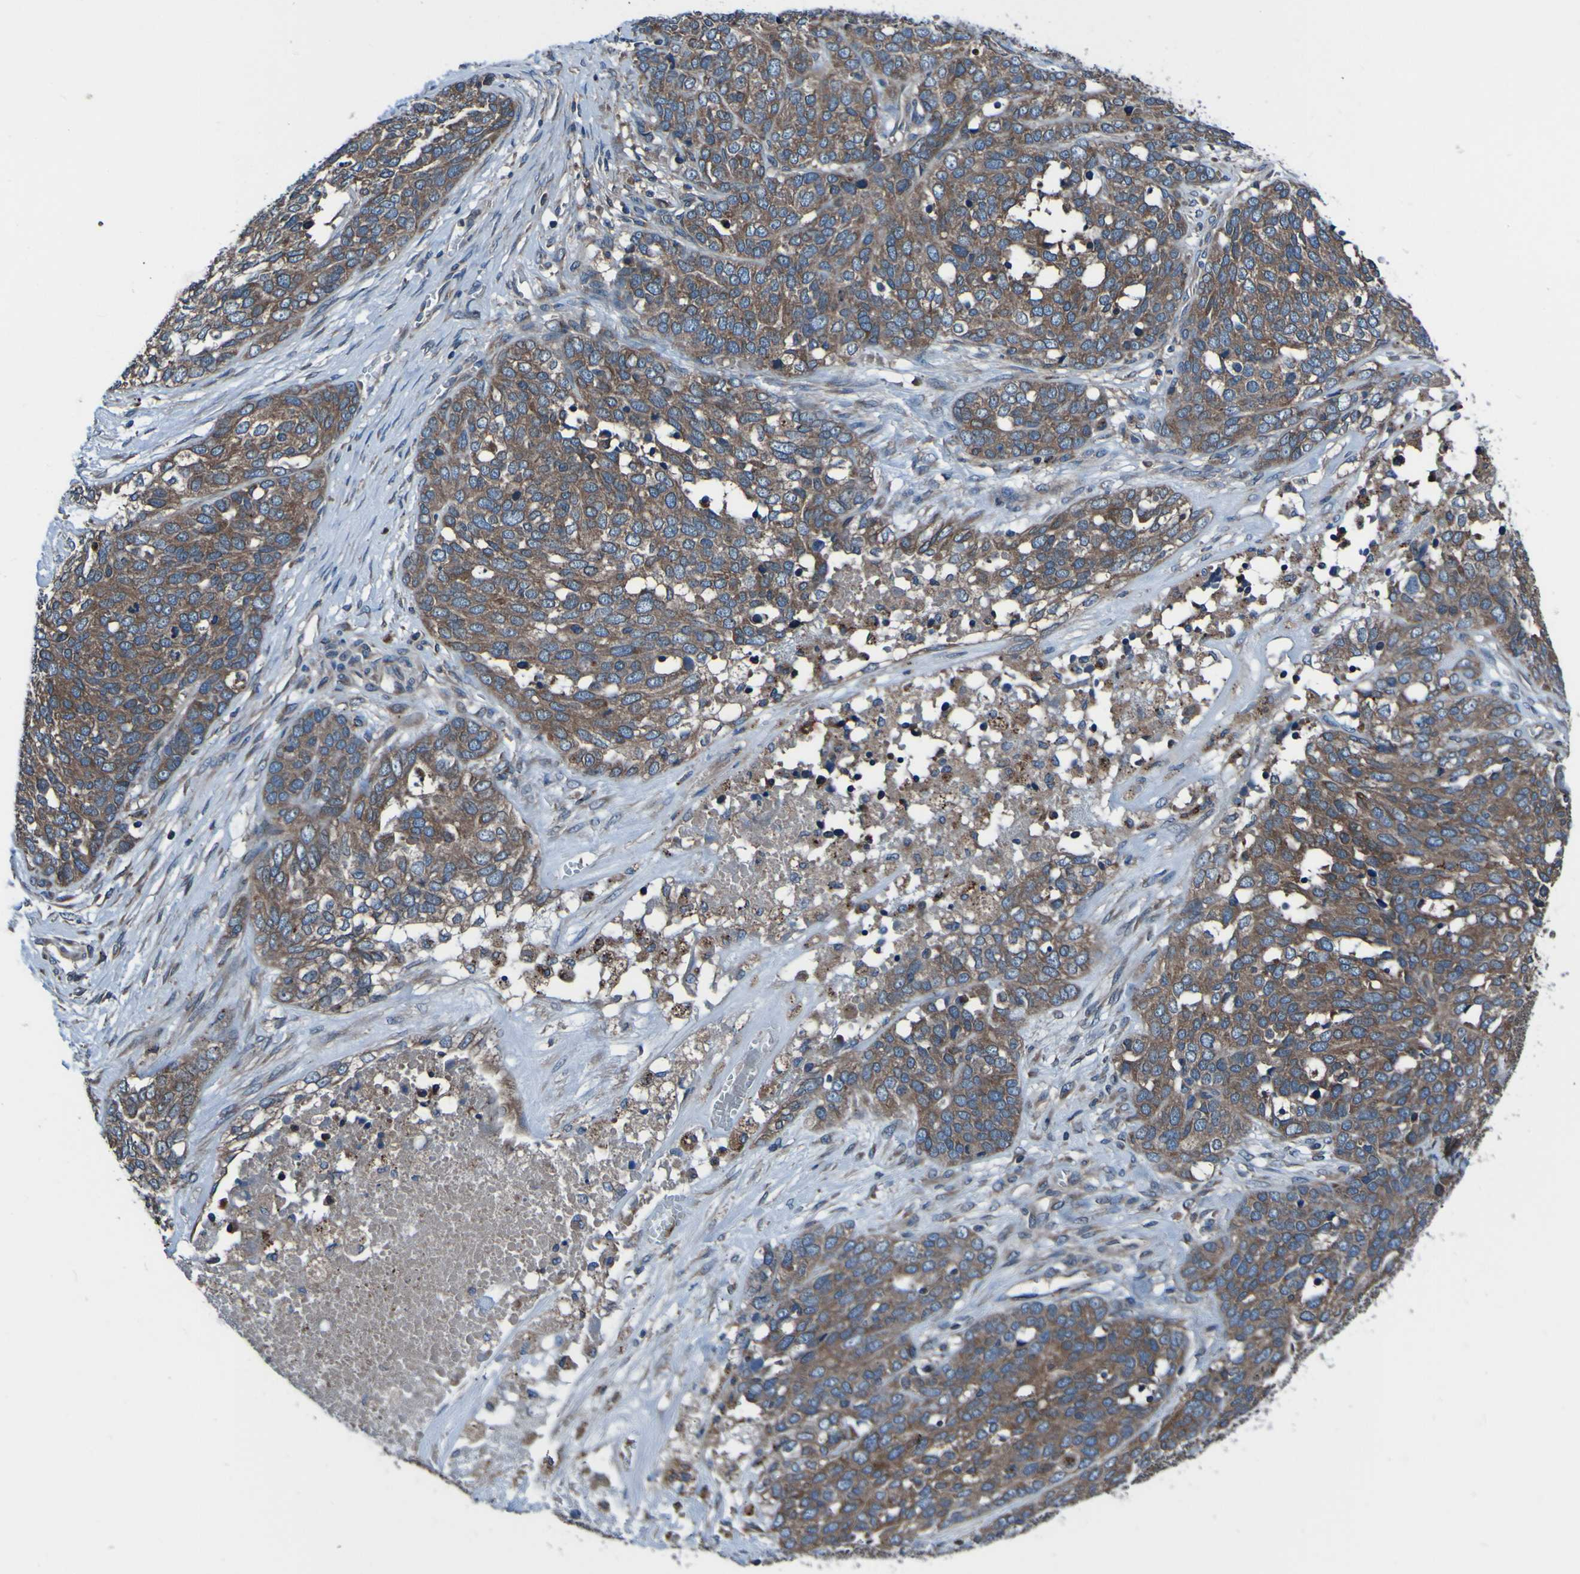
{"staining": {"intensity": "moderate", "quantity": ">75%", "location": "cytoplasmic/membranous"}, "tissue": "ovarian cancer", "cell_type": "Tumor cells", "image_type": "cancer", "snomed": [{"axis": "morphology", "description": "Cystadenocarcinoma, serous, NOS"}, {"axis": "topography", "description": "Ovary"}], "caption": "Moderate cytoplasmic/membranous expression is seen in about >75% of tumor cells in ovarian cancer (serous cystadenocarcinoma).", "gene": "RAB5B", "patient": {"sex": "female", "age": 44}}